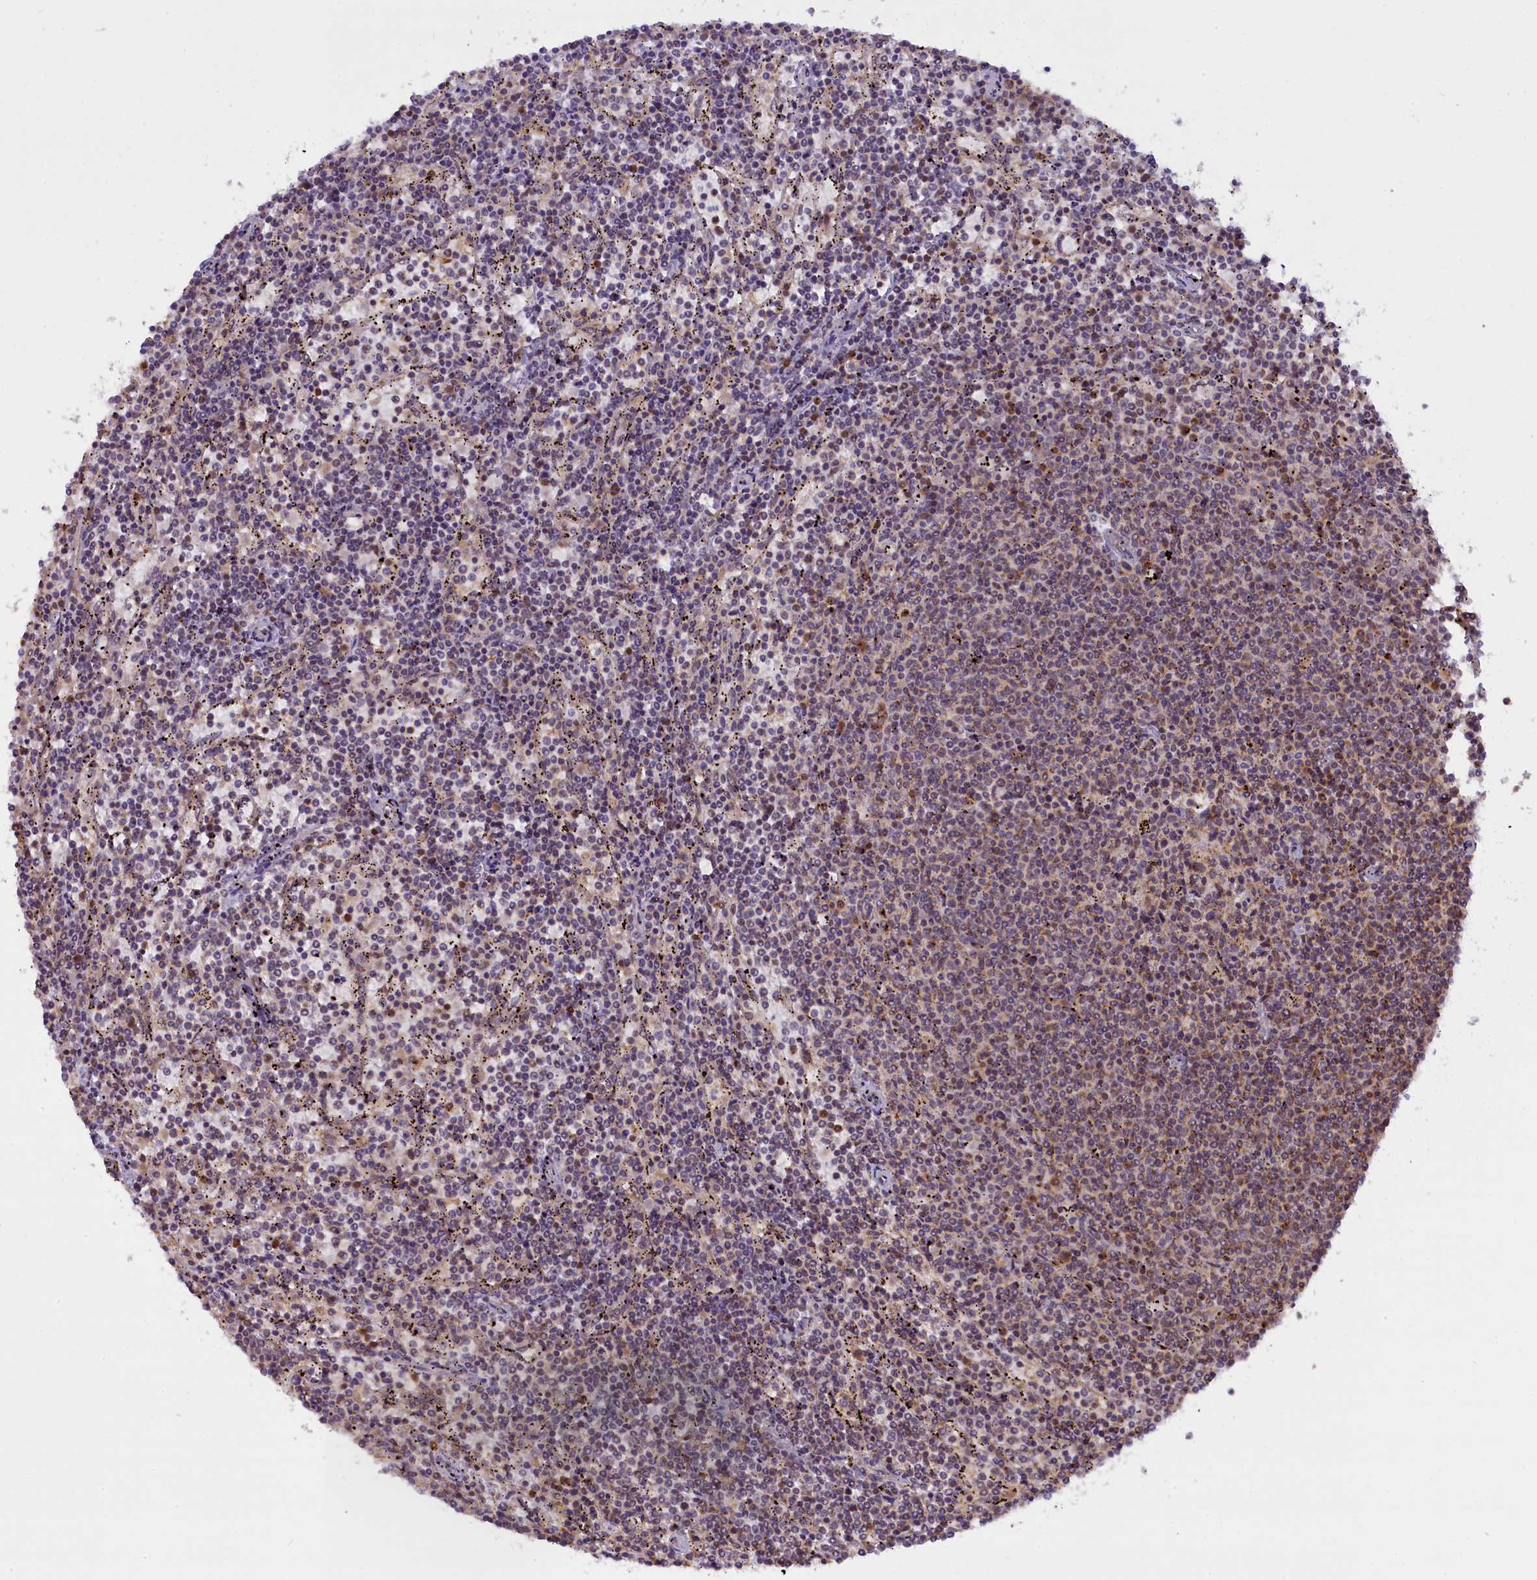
{"staining": {"intensity": "weak", "quantity": "<25%", "location": "cytoplasmic/membranous"}, "tissue": "lymphoma", "cell_type": "Tumor cells", "image_type": "cancer", "snomed": [{"axis": "morphology", "description": "Malignant lymphoma, non-Hodgkin's type, Low grade"}, {"axis": "topography", "description": "Spleen"}], "caption": "This micrograph is of malignant lymphoma, non-Hodgkin's type (low-grade) stained with immunohistochemistry to label a protein in brown with the nuclei are counter-stained blue. There is no positivity in tumor cells. Brightfield microscopy of immunohistochemistry stained with DAB (brown) and hematoxylin (blue), captured at high magnification.", "gene": "CARD8", "patient": {"sex": "female", "age": 50}}